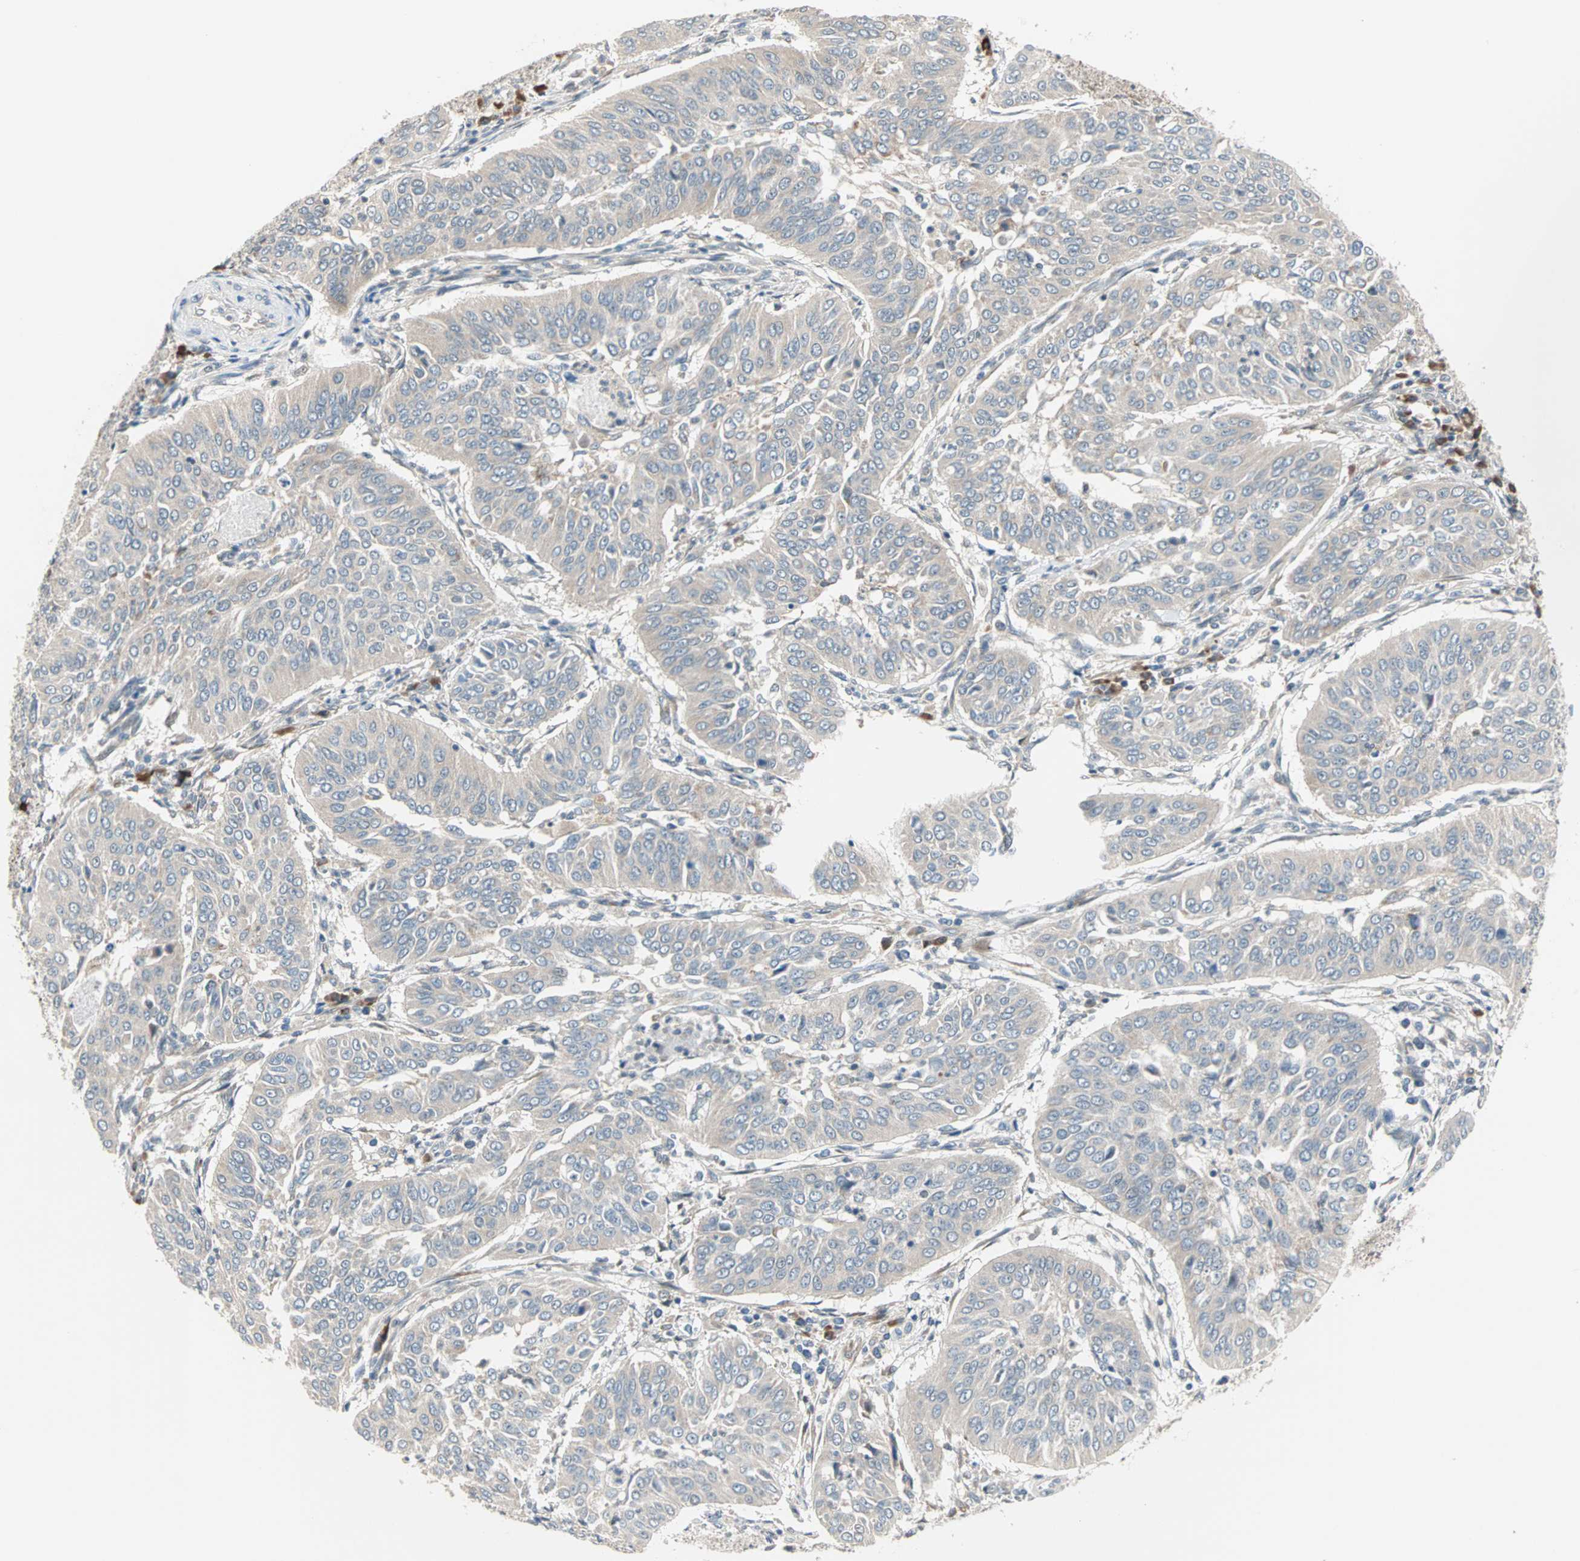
{"staining": {"intensity": "weak", "quantity": "25%-75%", "location": "cytoplasmic/membranous"}, "tissue": "cervical cancer", "cell_type": "Tumor cells", "image_type": "cancer", "snomed": [{"axis": "morphology", "description": "Normal tissue, NOS"}, {"axis": "morphology", "description": "Squamous cell carcinoma, NOS"}, {"axis": "topography", "description": "Cervix"}], "caption": "Weak cytoplasmic/membranous expression is present in approximately 25%-75% of tumor cells in cervical cancer (squamous cell carcinoma). (Brightfield microscopy of DAB IHC at high magnification).", "gene": "SAR1A", "patient": {"sex": "female", "age": 39}}